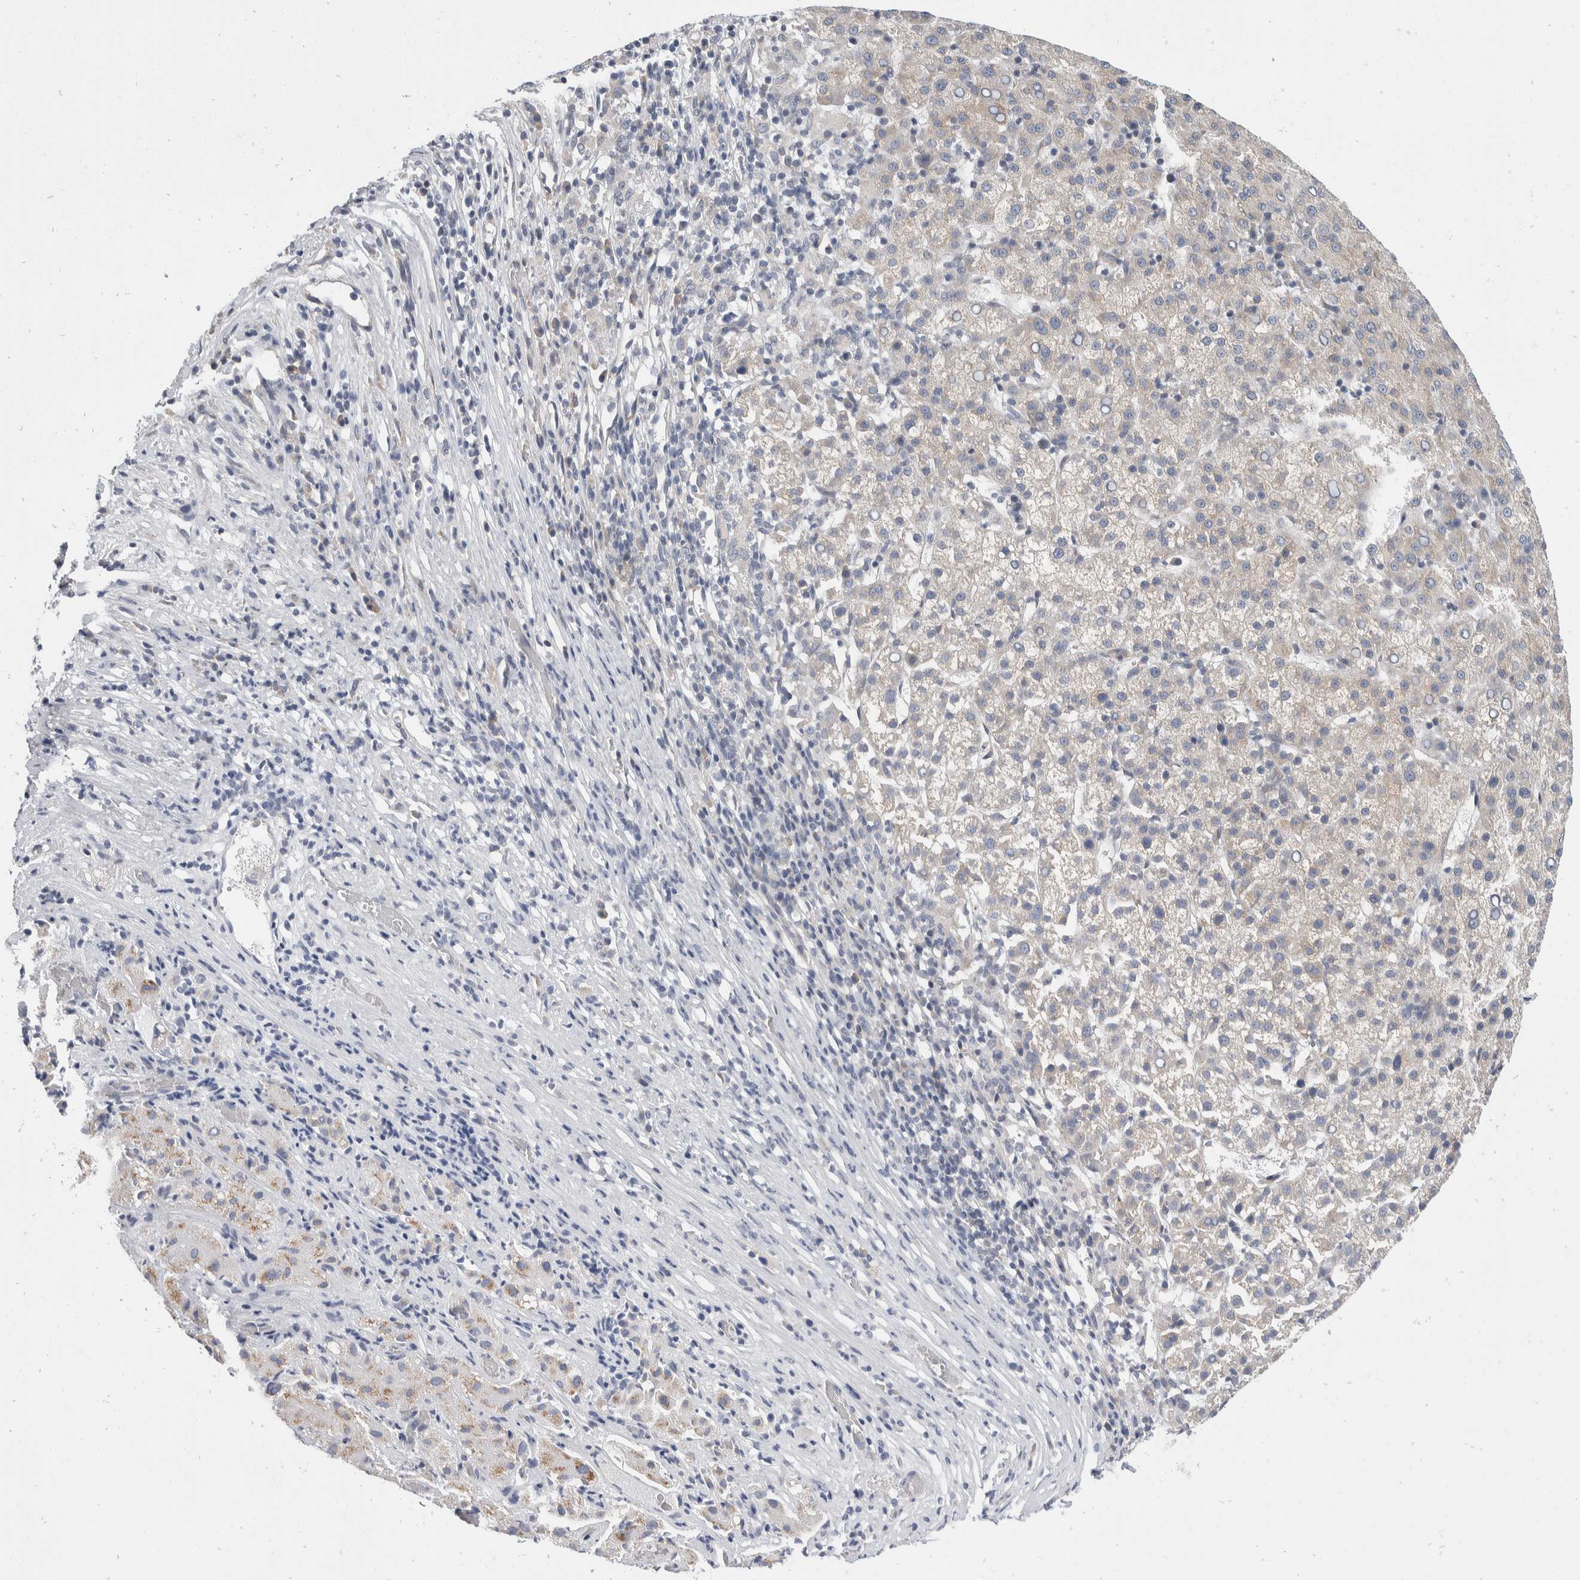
{"staining": {"intensity": "weak", "quantity": "<25%", "location": "cytoplasmic/membranous"}, "tissue": "liver cancer", "cell_type": "Tumor cells", "image_type": "cancer", "snomed": [{"axis": "morphology", "description": "Carcinoma, Hepatocellular, NOS"}, {"axis": "topography", "description": "Liver"}], "caption": "Protein analysis of liver hepatocellular carcinoma displays no significant expression in tumor cells.", "gene": "TMEM245", "patient": {"sex": "female", "age": 58}}